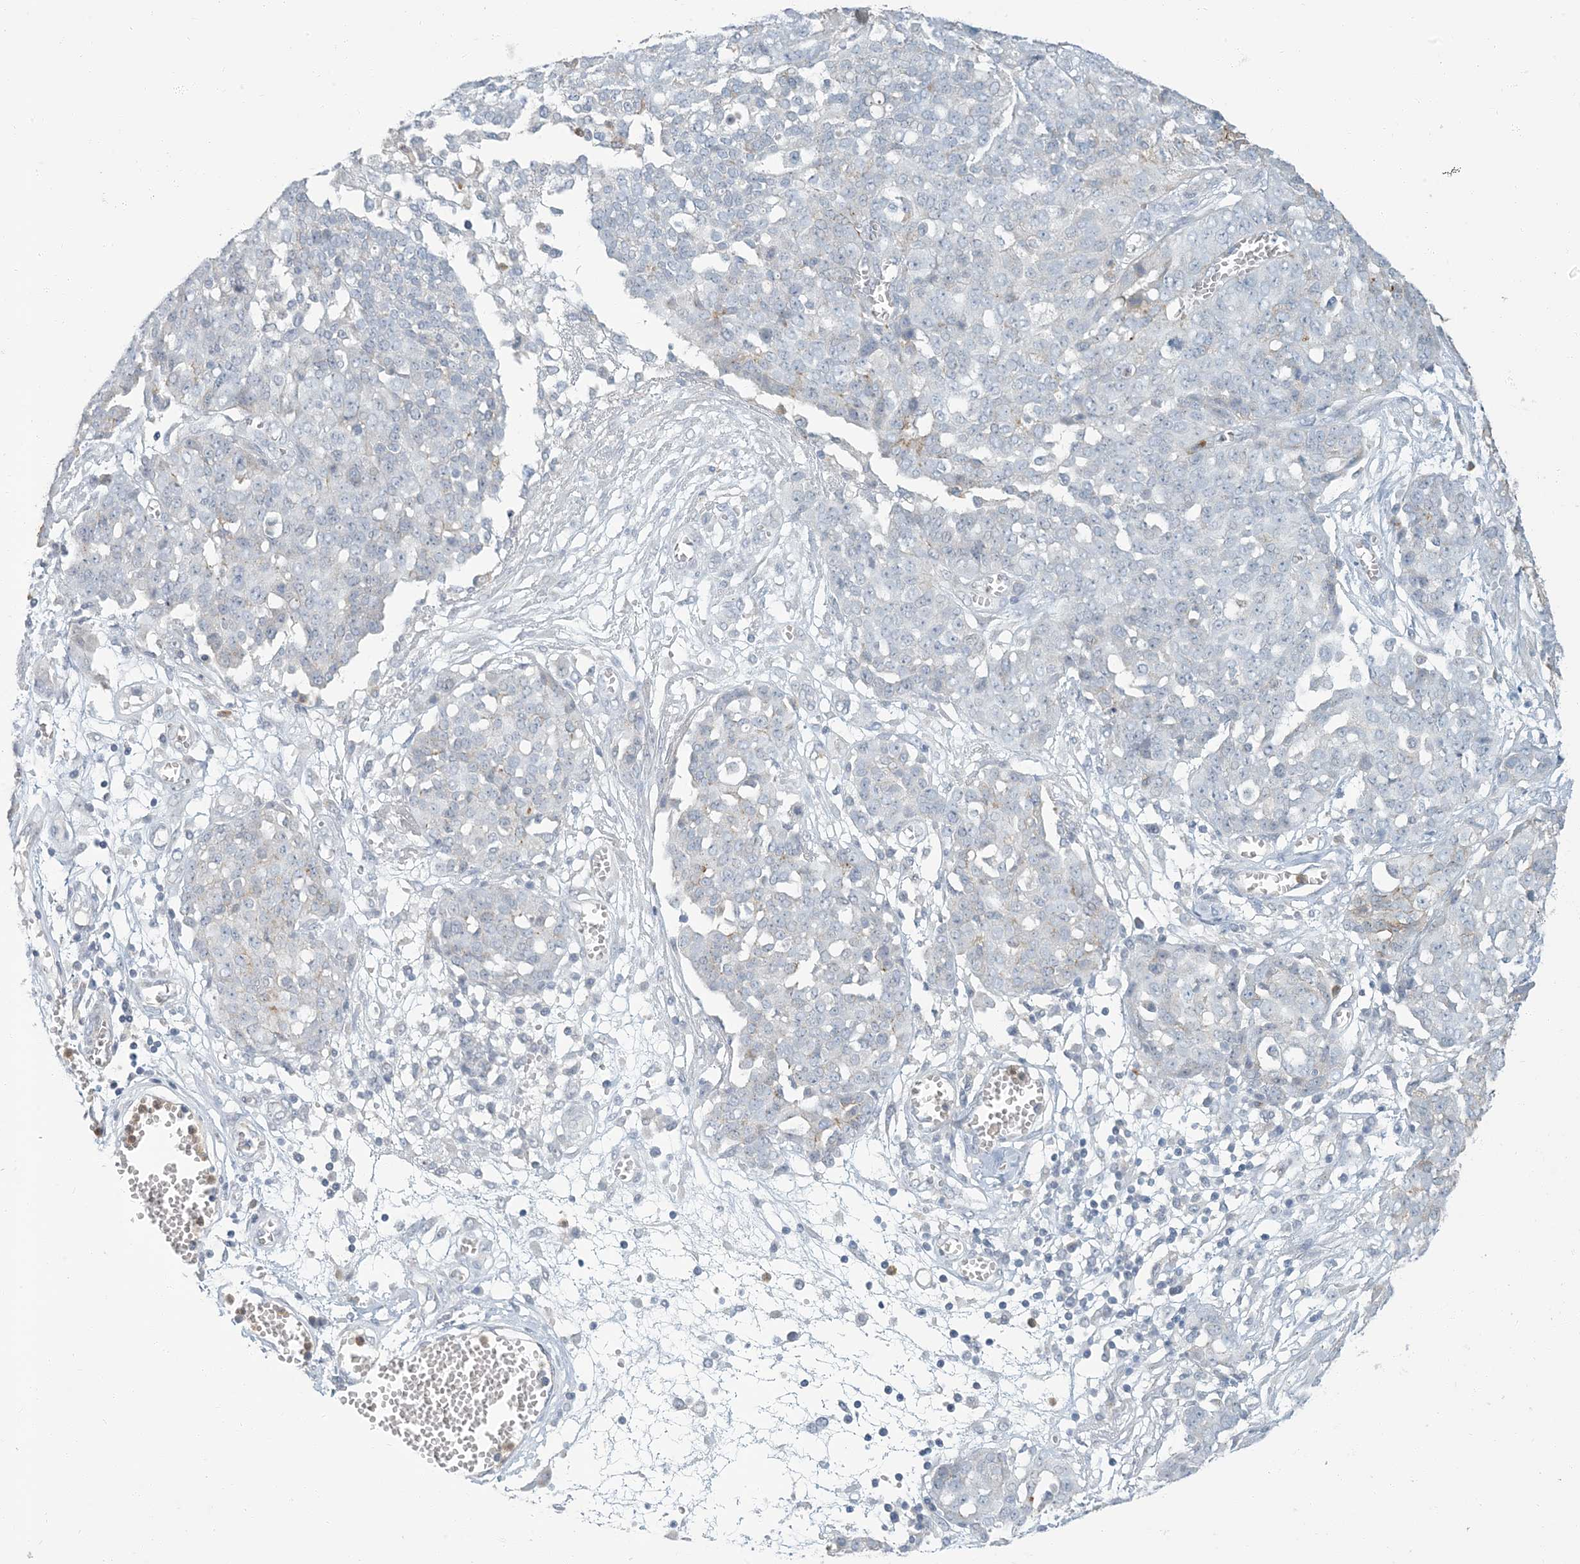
{"staining": {"intensity": "negative", "quantity": "none", "location": "none"}, "tissue": "ovarian cancer", "cell_type": "Tumor cells", "image_type": "cancer", "snomed": [{"axis": "morphology", "description": "Cystadenocarcinoma, serous, NOS"}, {"axis": "topography", "description": "Soft tissue"}, {"axis": "topography", "description": "Ovary"}], "caption": "Protein analysis of serous cystadenocarcinoma (ovarian) reveals no significant positivity in tumor cells.", "gene": "EPHA4", "patient": {"sex": "female", "age": 57}}